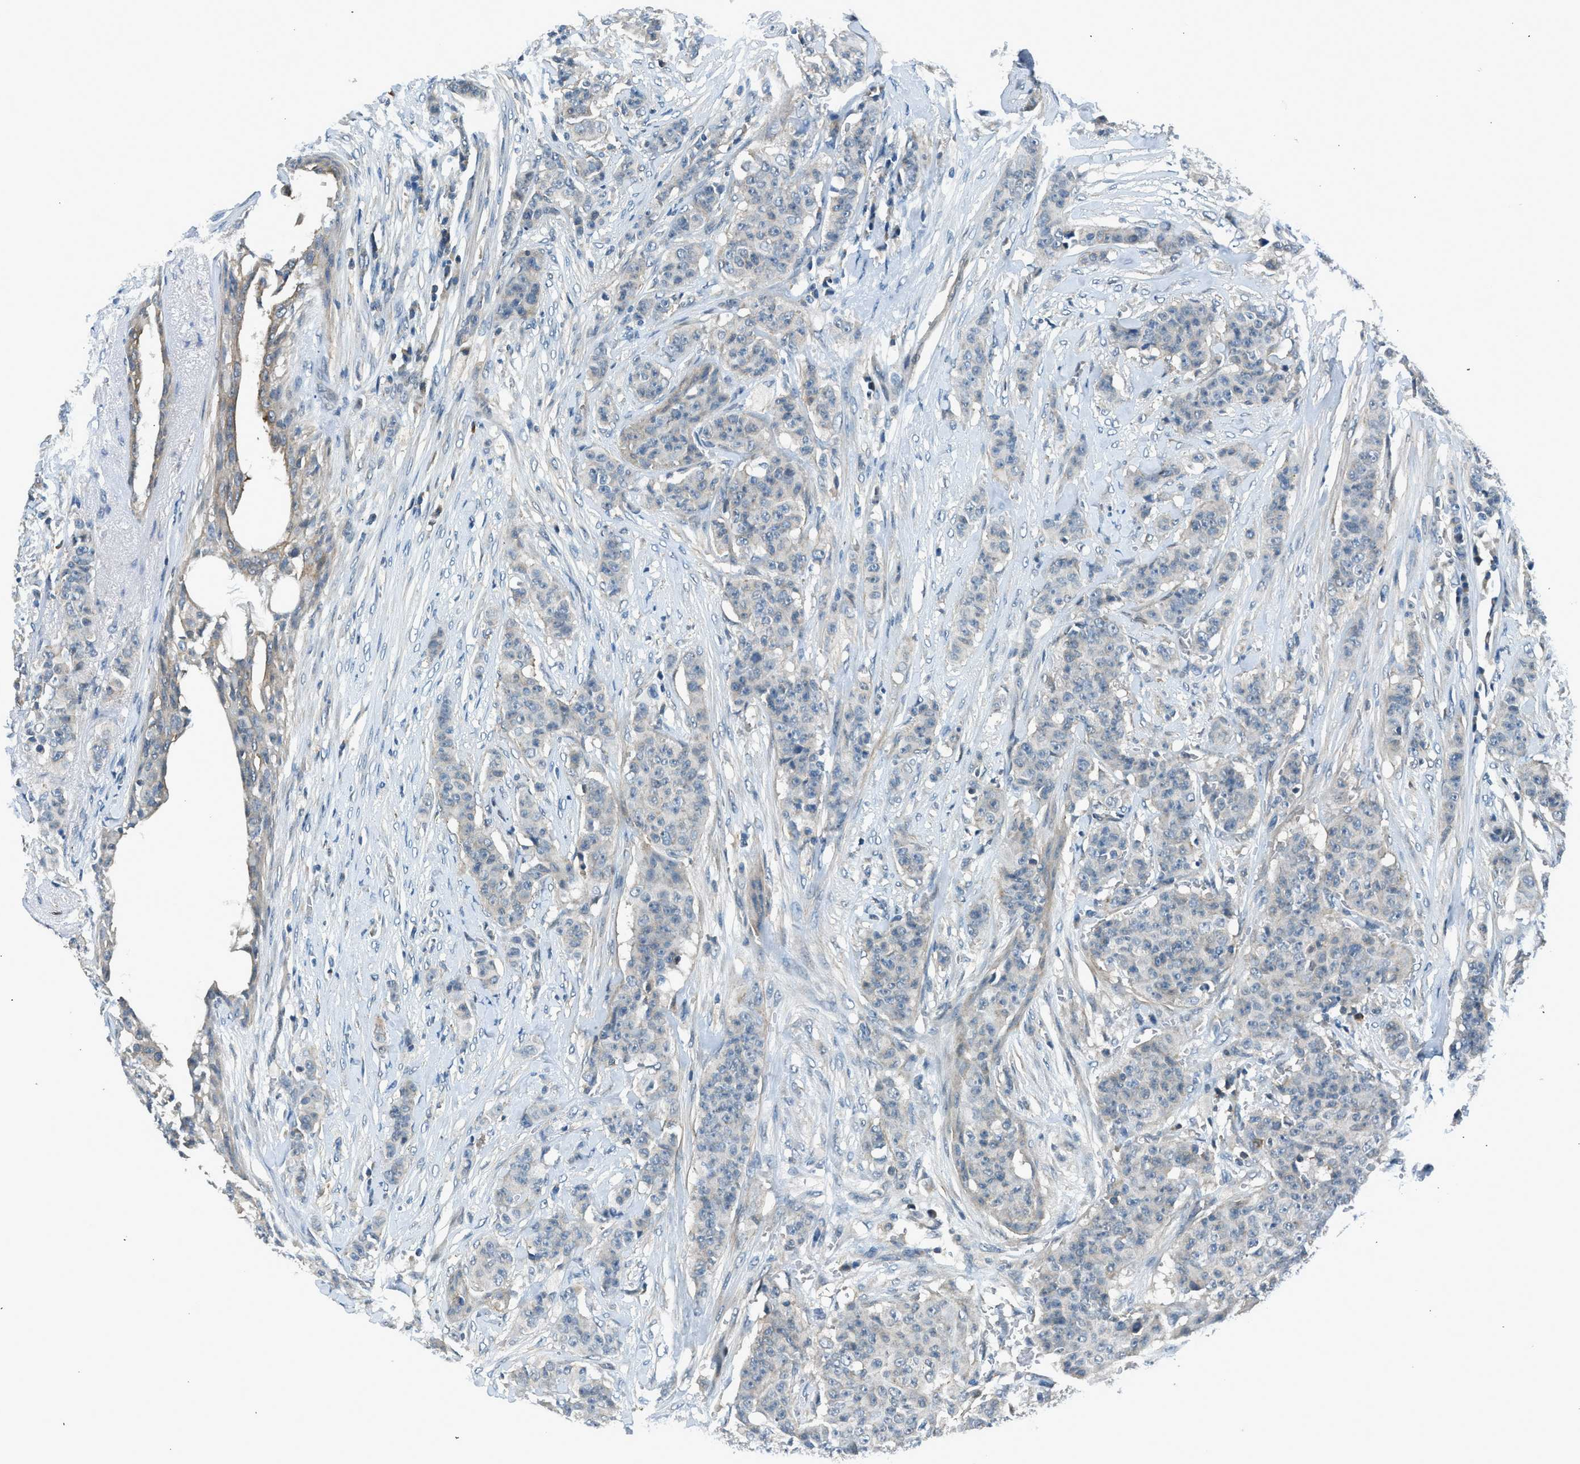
{"staining": {"intensity": "weak", "quantity": "<25%", "location": "cytoplasmic/membranous"}, "tissue": "breast cancer", "cell_type": "Tumor cells", "image_type": "cancer", "snomed": [{"axis": "morphology", "description": "Normal tissue, NOS"}, {"axis": "morphology", "description": "Duct carcinoma"}, {"axis": "topography", "description": "Breast"}], "caption": "This is a micrograph of immunohistochemistry staining of intraductal carcinoma (breast), which shows no positivity in tumor cells.", "gene": "LMLN", "patient": {"sex": "female", "age": 40}}